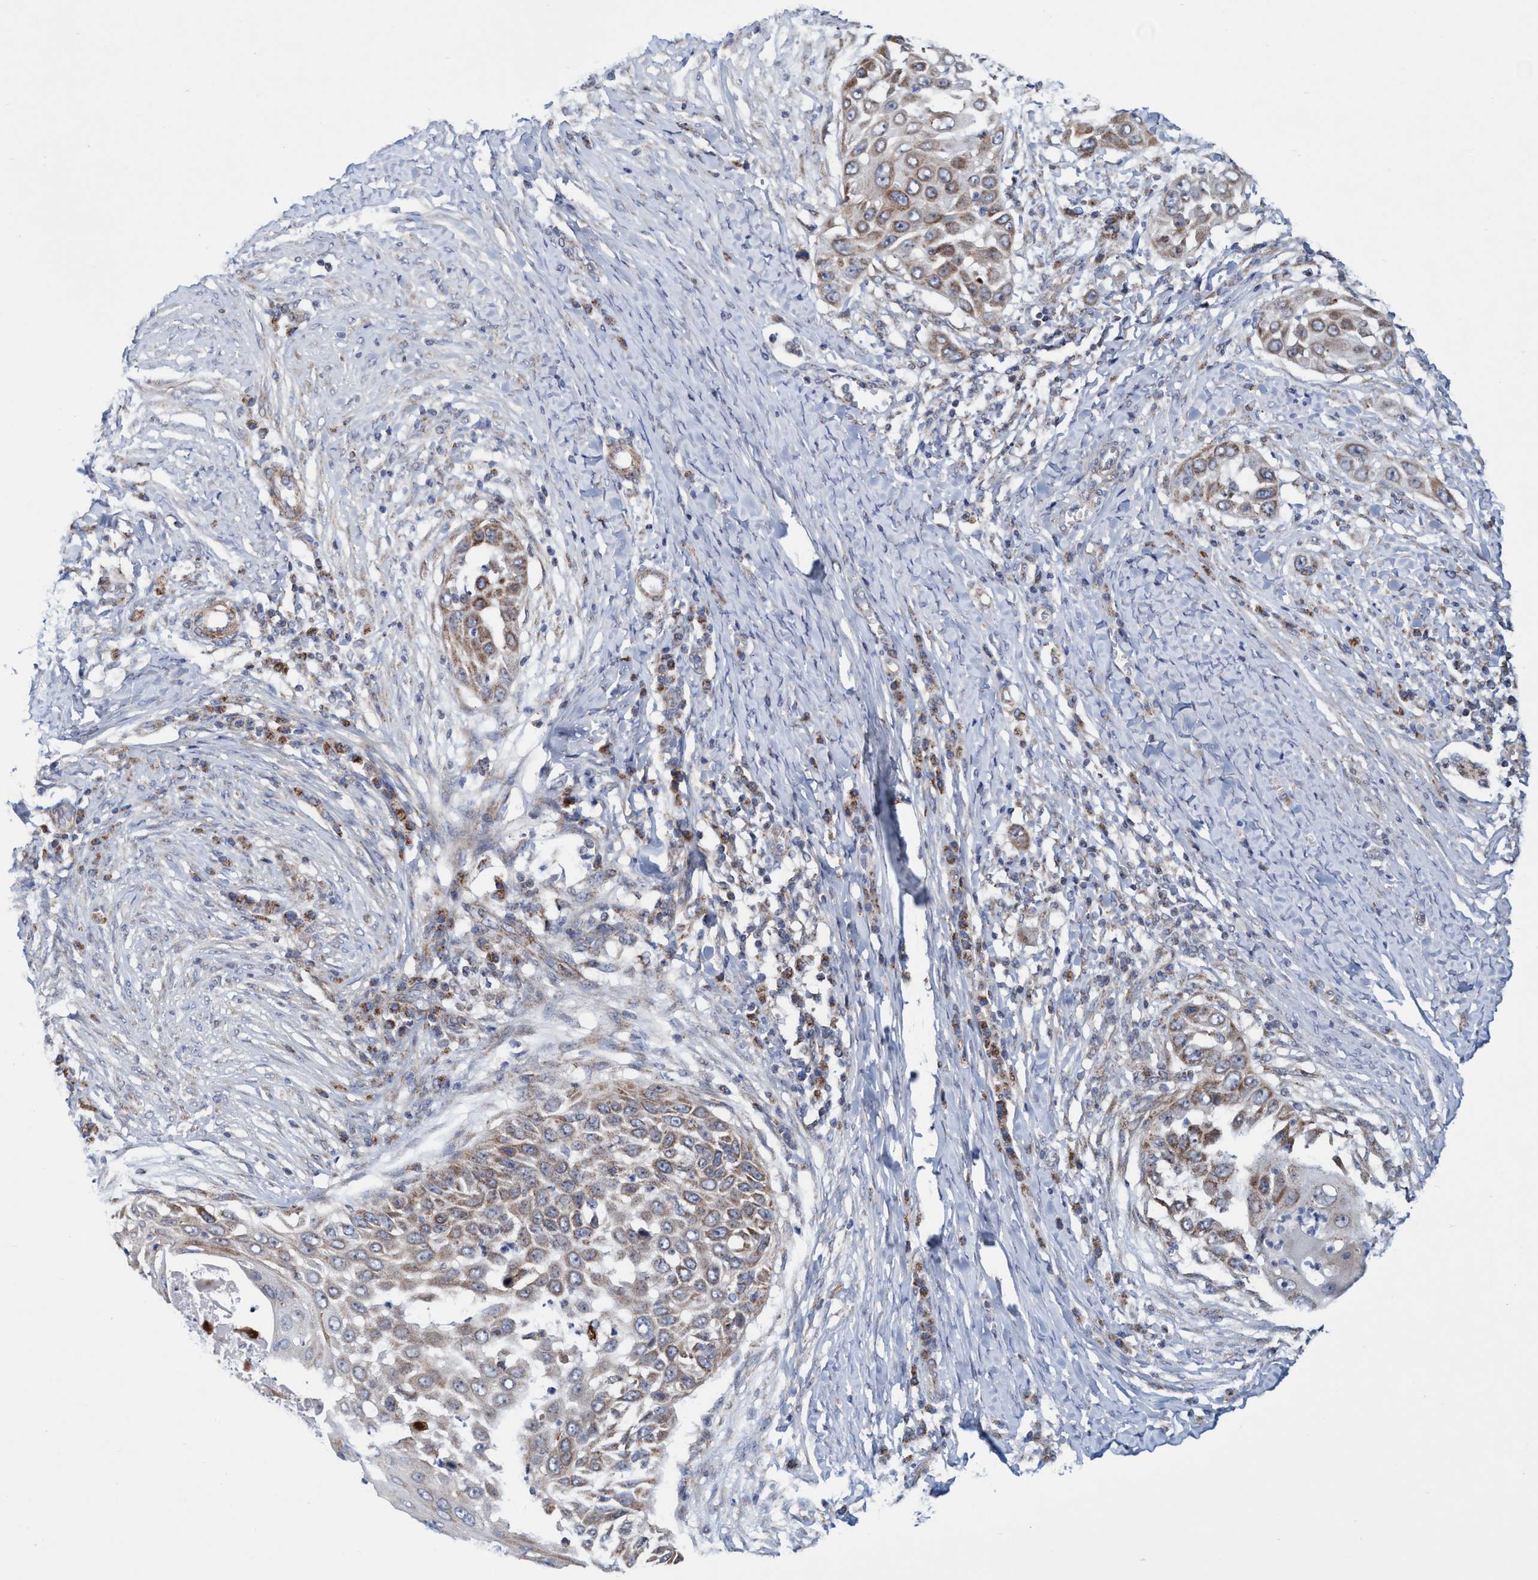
{"staining": {"intensity": "weak", "quantity": ">75%", "location": "cytoplasmic/membranous"}, "tissue": "skin cancer", "cell_type": "Tumor cells", "image_type": "cancer", "snomed": [{"axis": "morphology", "description": "Squamous cell carcinoma, NOS"}, {"axis": "topography", "description": "Skin"}], "caption": "Skin cancer (squamous cell carcinoma) tissue exhibits weak cytoplasmic/membranous staining in approximately >75% of tumor cells", "gene": "POLR1F", "patient": {"sex": "female", "age": 44}}